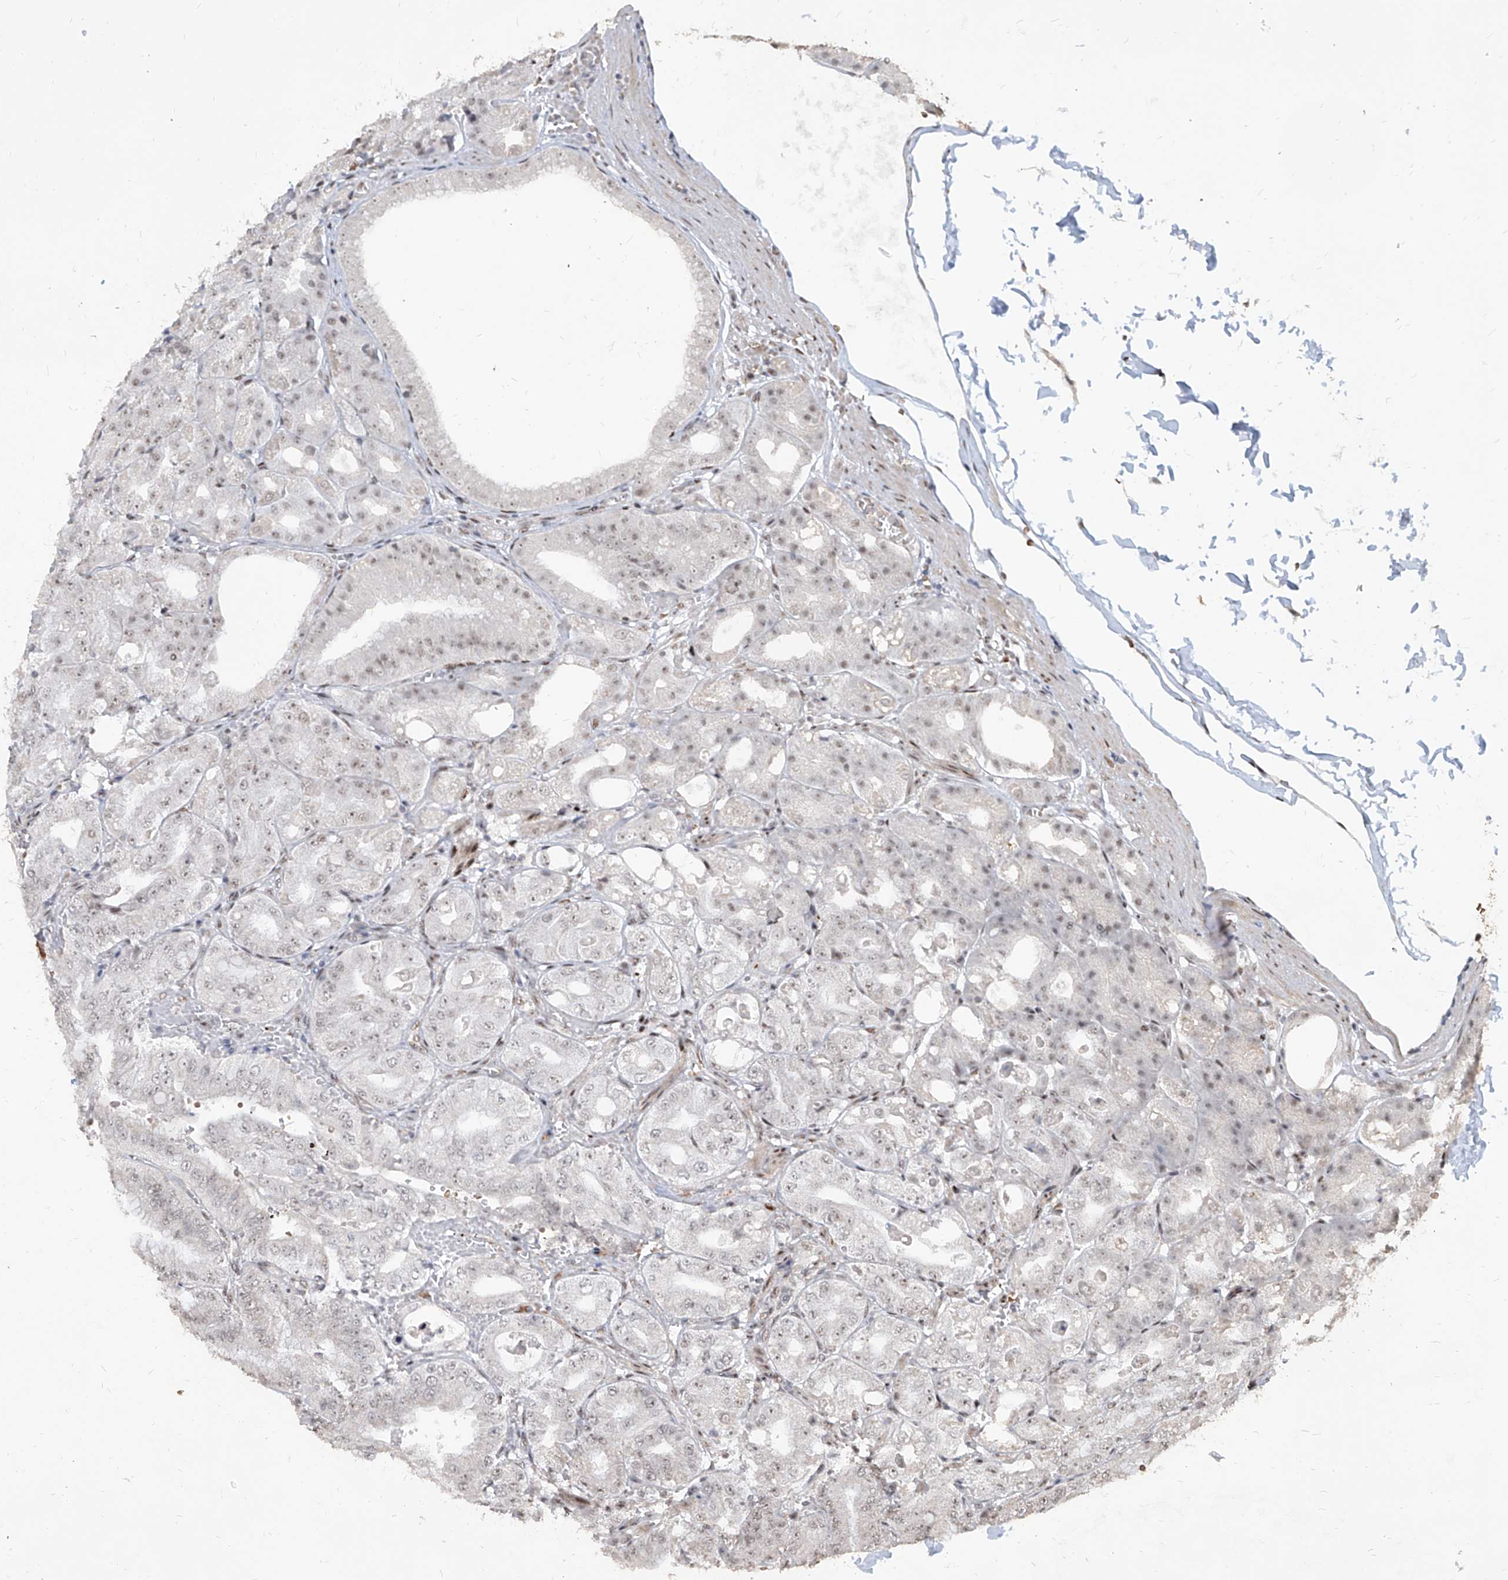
{"staining": {"intensity": "weak", "quantity": ">75%", "location": "nuclear"}, "tissue": "stomach", "cell_type": "Glandular cells", "image_type": "normal", "snomed": [{"axis": "morphology", "description": "Normal tissue, NOS"}, {"axis": "topography", "description": "Stomach, lower"}], "caption": "IHC micrograph of normal stomach: stomach stained using immunohistochemistry (IHC) displays low levels of weak protein expression localized specifically in the nuclear of glandular cells, appearing as a nuclear brown color.", "gene": "IRF2", "patient": {"sex": "male", "age": 71}}